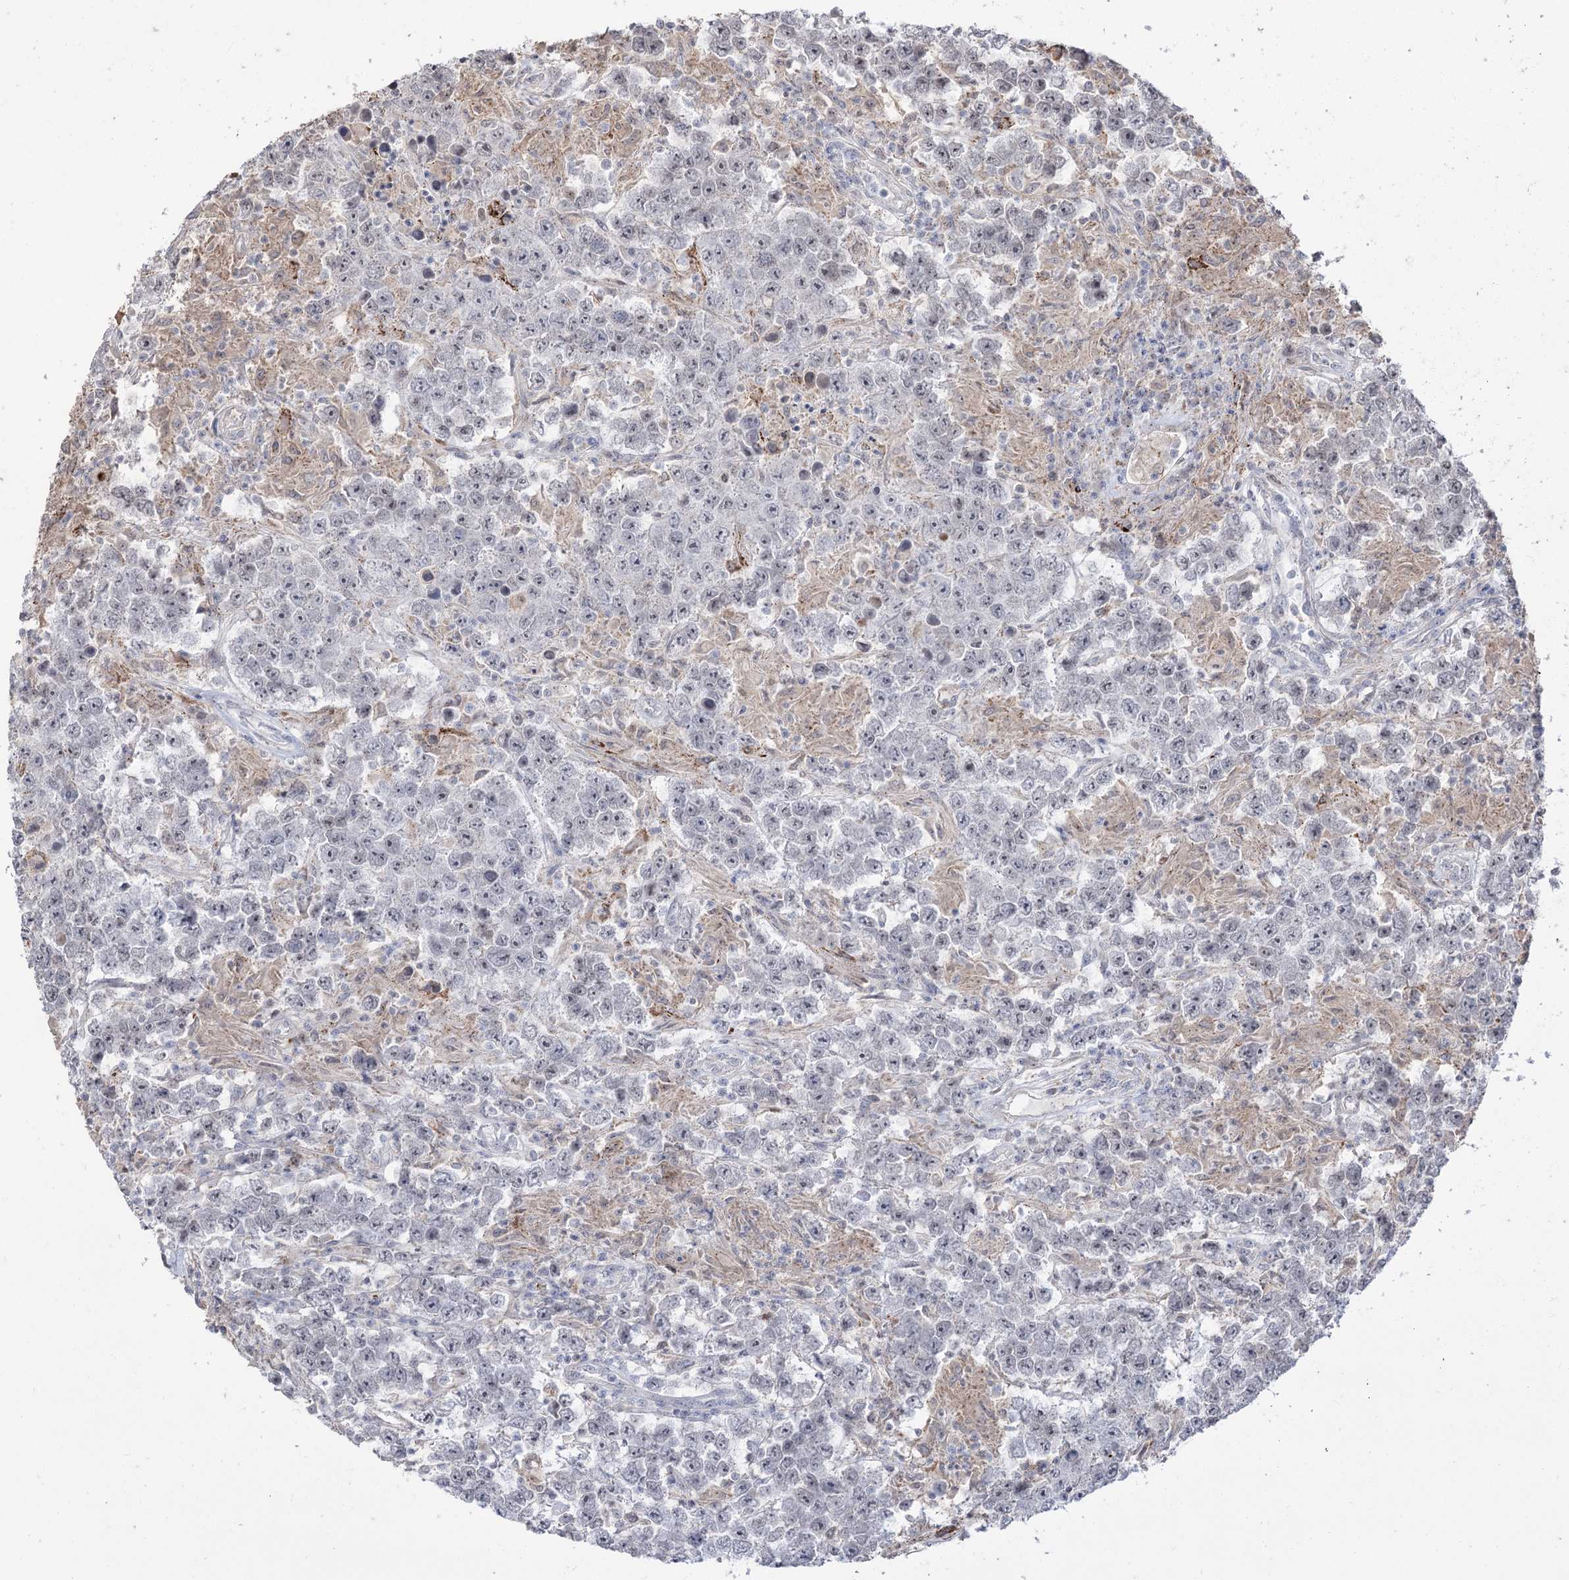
{"staining": {"intensity": "negative", "quantity": "none", "location": "none"}, "tissue": "testis cancer", "cell_type": "Tumor cells", "image_type": "cancer", "snomed": [{"axis": "morphology", "description": "Normal tissue, NOS"}, {"axis": "morphology", "description": "Urothelial carcinoma, High grade"}, {"axis": "morphology", "description": "Seminoma, NOS"}, {"axis": "morphology", "description": "Carcinoma, Embryonal, NOS"}, {"axis": "topography", "description": "Urinary bladder"}, {"axis": "topography", "description": "Testis"}], "caption": "Tumor cells show no significant expression in testis seminoma.", "gene": "ZSCAN23", "patient": {"sex": "male", "age": 41}}